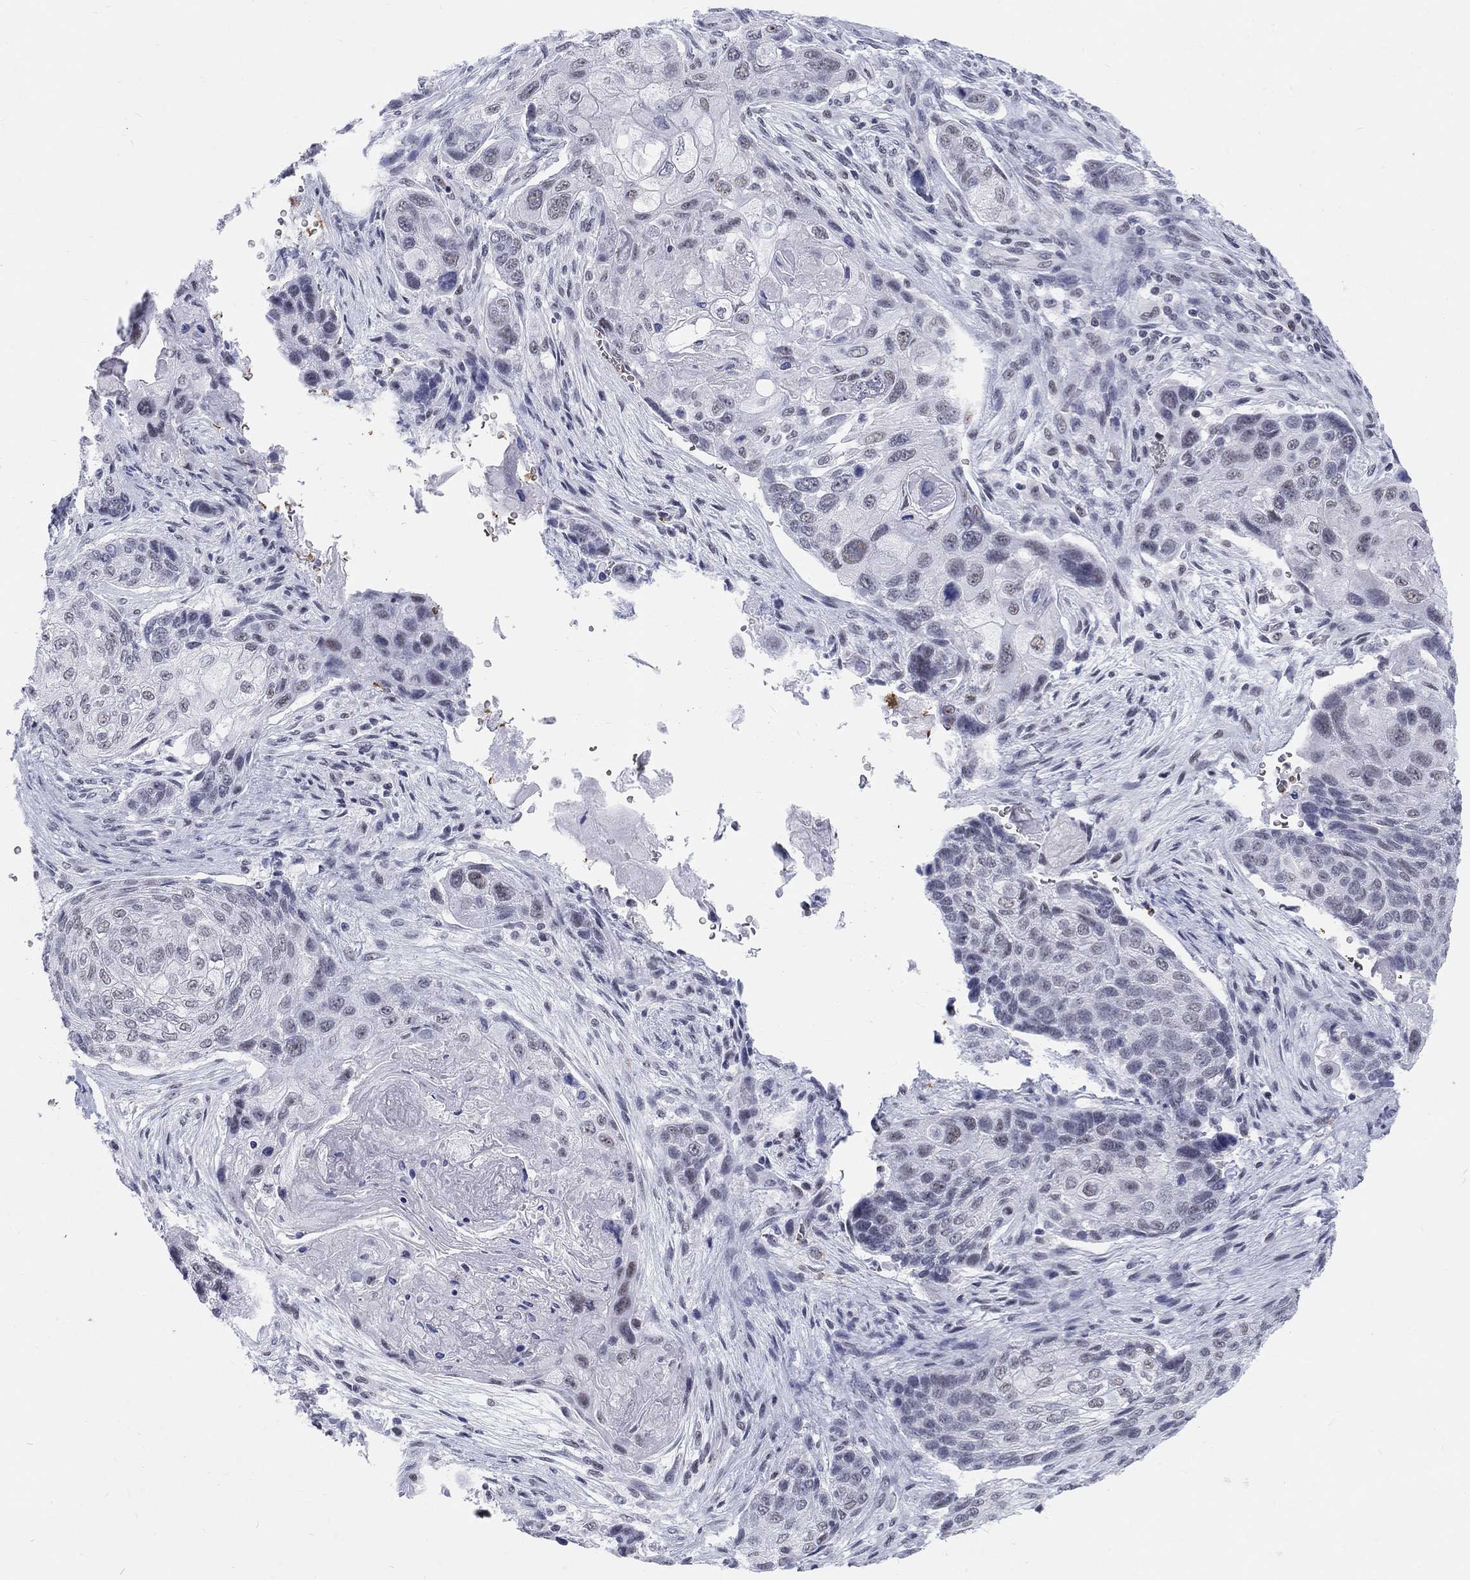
{"staining": {"intensity": "negative", "quantity": "none", "location": "none"}, "tissue": "lung cancer", "cell_type": "Tumor cells", "image_type": "cancer", "snomed": [{"axis": "morphology", "description": "Normal tissue, NOS"}, {"axis": "morphology", "description": "Squamous cell carcinoma, NOS"}, {"axis": "topography", "description": "Bronchus"}, {"axis": "topography", "description": "Lung"}], "caption": "DAB immunohistochemical staining of human lung cancer exhibits no significant staining in tumor cells.", "gene": "DMTN", "patient": {"sex": "male", "age": 69}}